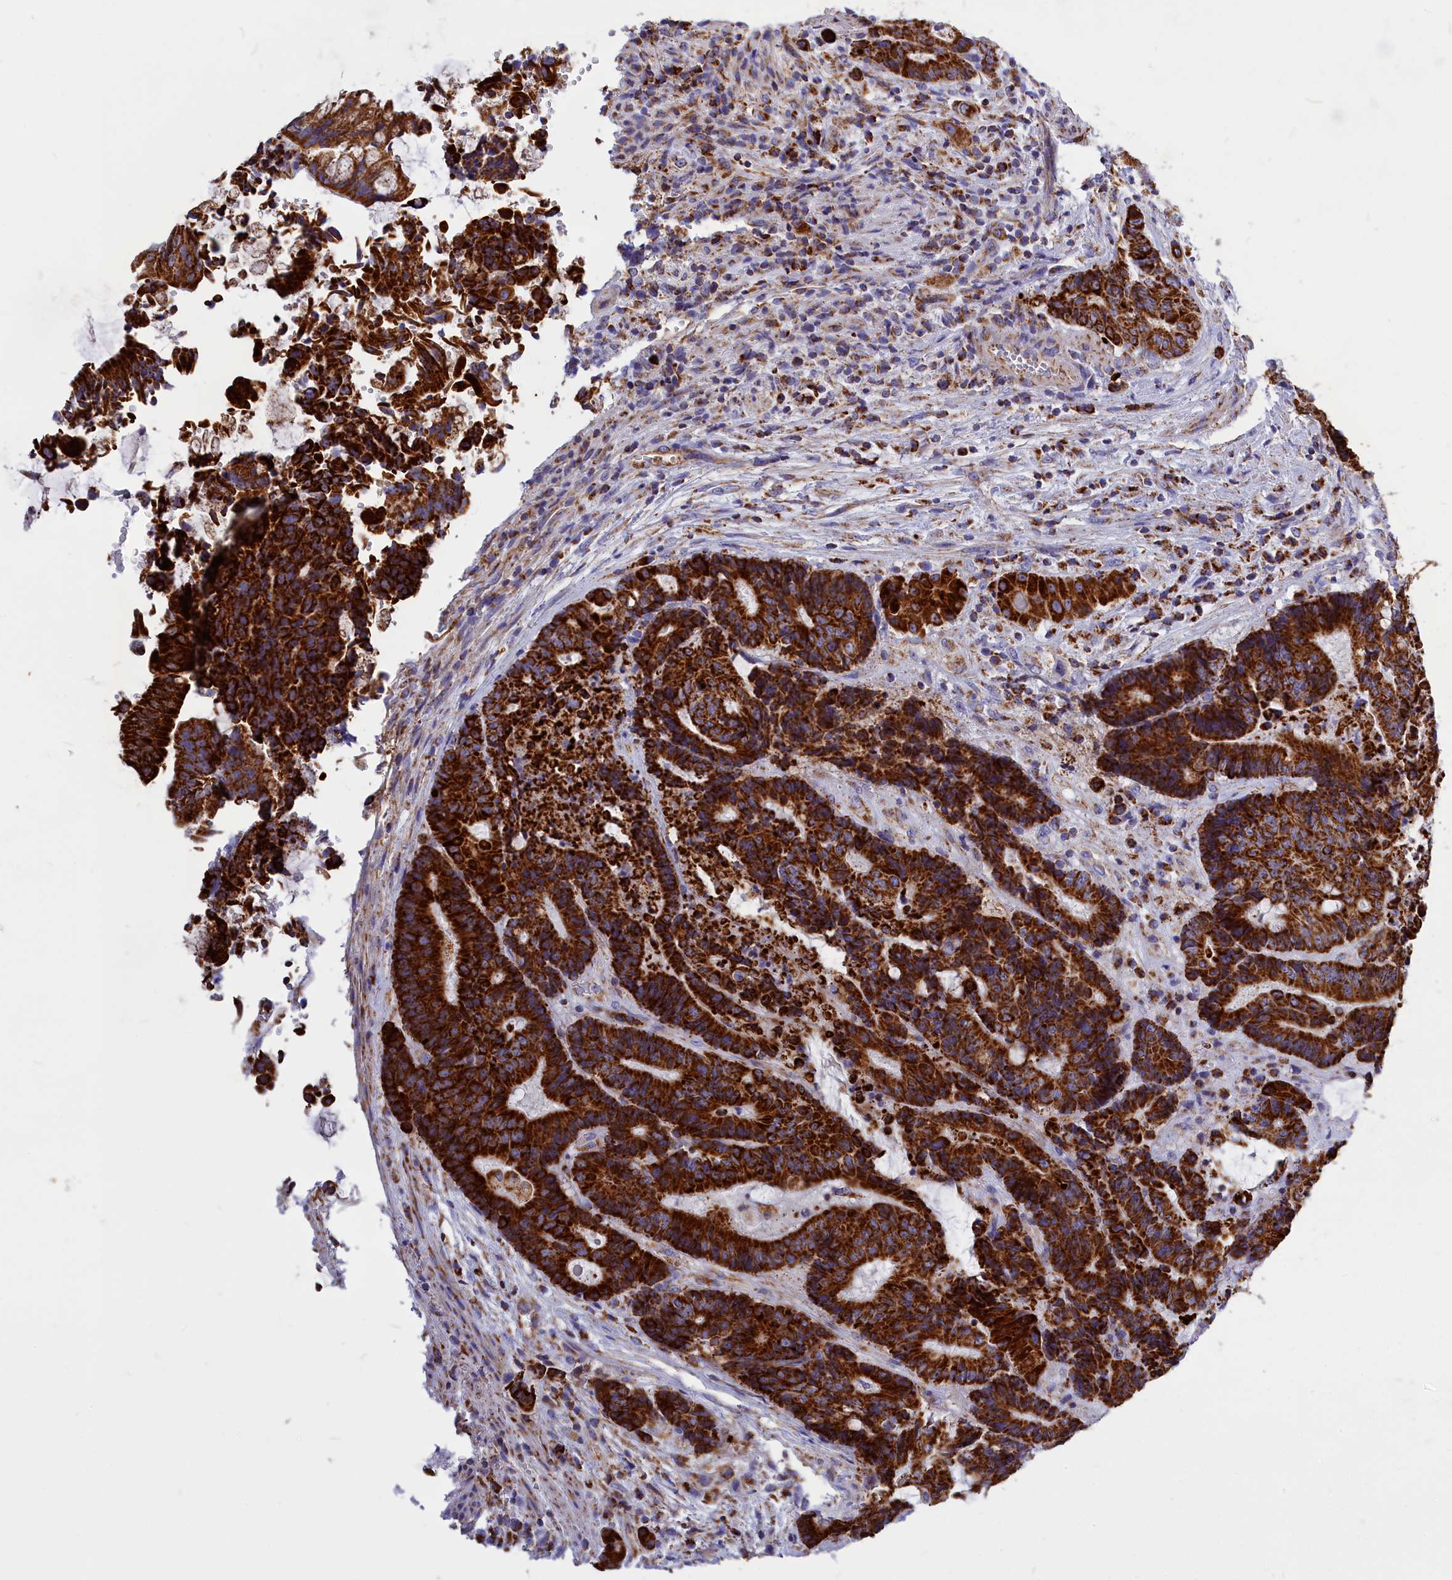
{"staining": {"intensity": "strong", "quantity": ">75%", "location": "cytoplasmic/membranous"}, "tissue": "colorectal cancer", "cell_type": "Tumor cells", "image_type": "cancer", "snomed": [{"axis": "morphology", "description": "Adenocarcinoma, NOS"}, {"axis": "topography", "description": "Rectum"}], "caption": "Colorectal cancer tissue exhibits strong cytoplasmic/membranous staining in approximately >75% of tumor cells Using DAB (3,3'-diaminobenzidine) (brown) and hematoxylin (blue) stains, captured at high magnification using brightfield microscopy.", "gene": "VDAC2", "patient": {"sex": "male", "age": 69}}